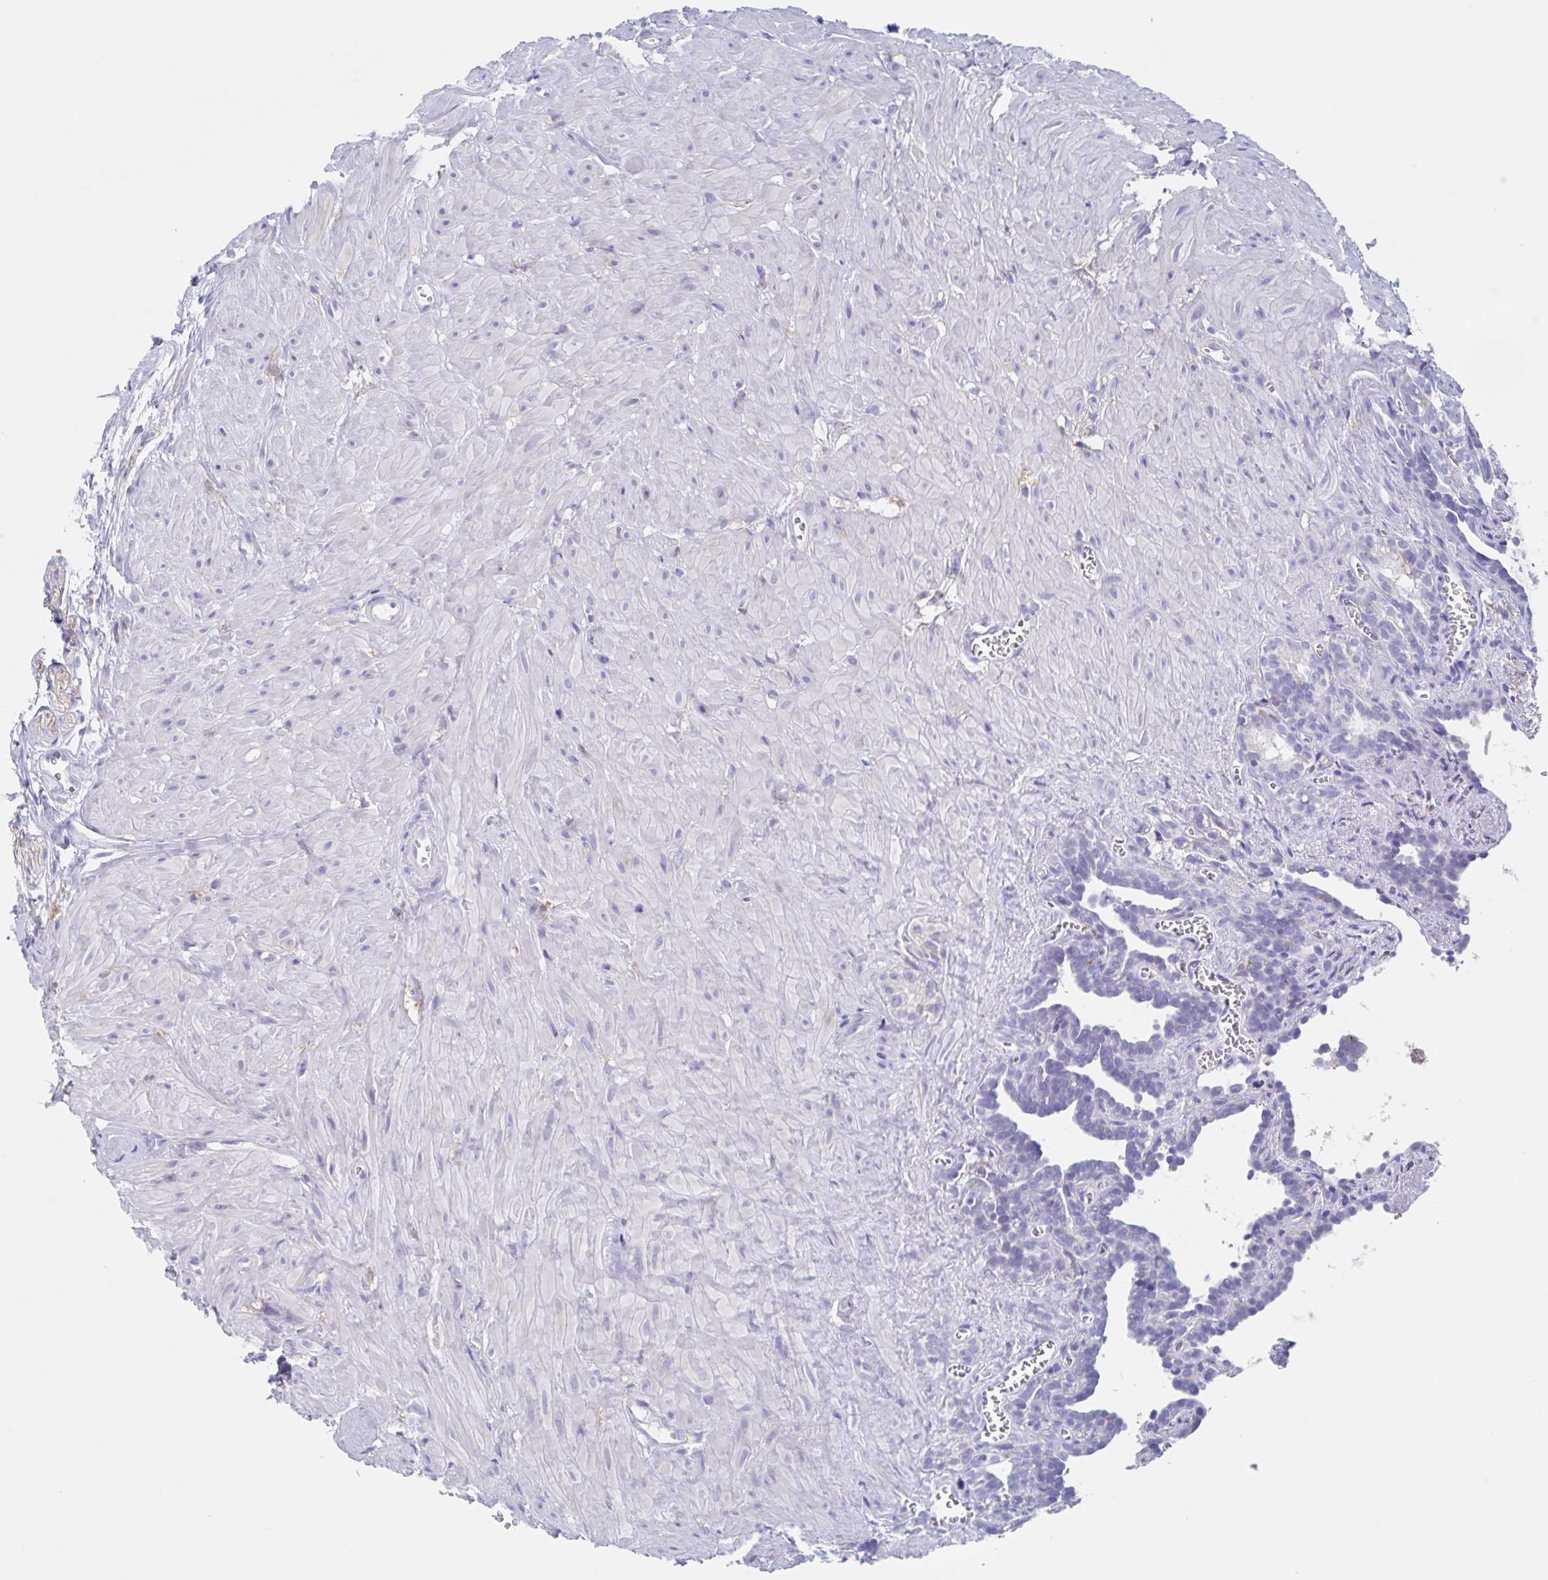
{"staining": {"intensity": "strong", "quantity": "<25%", "location": "cytoplasmic/membranous"}, "tissue": "seminal vesicle", "cell_type": "Glandular cells", "image_type": "normal", "snomed": [{"axis": "morphology", "description": "Normal tissue, NOS"}, {"axis": "topography", "description": "Seminal veicle"}], "caption": "Glandular cells show medium levels of strong cytoplasmic/membranous staining in about <25% of cells in normal seminal vesicle.", "gene": "FCGR3A", "patient": {"sex": "male", "age": 76}}